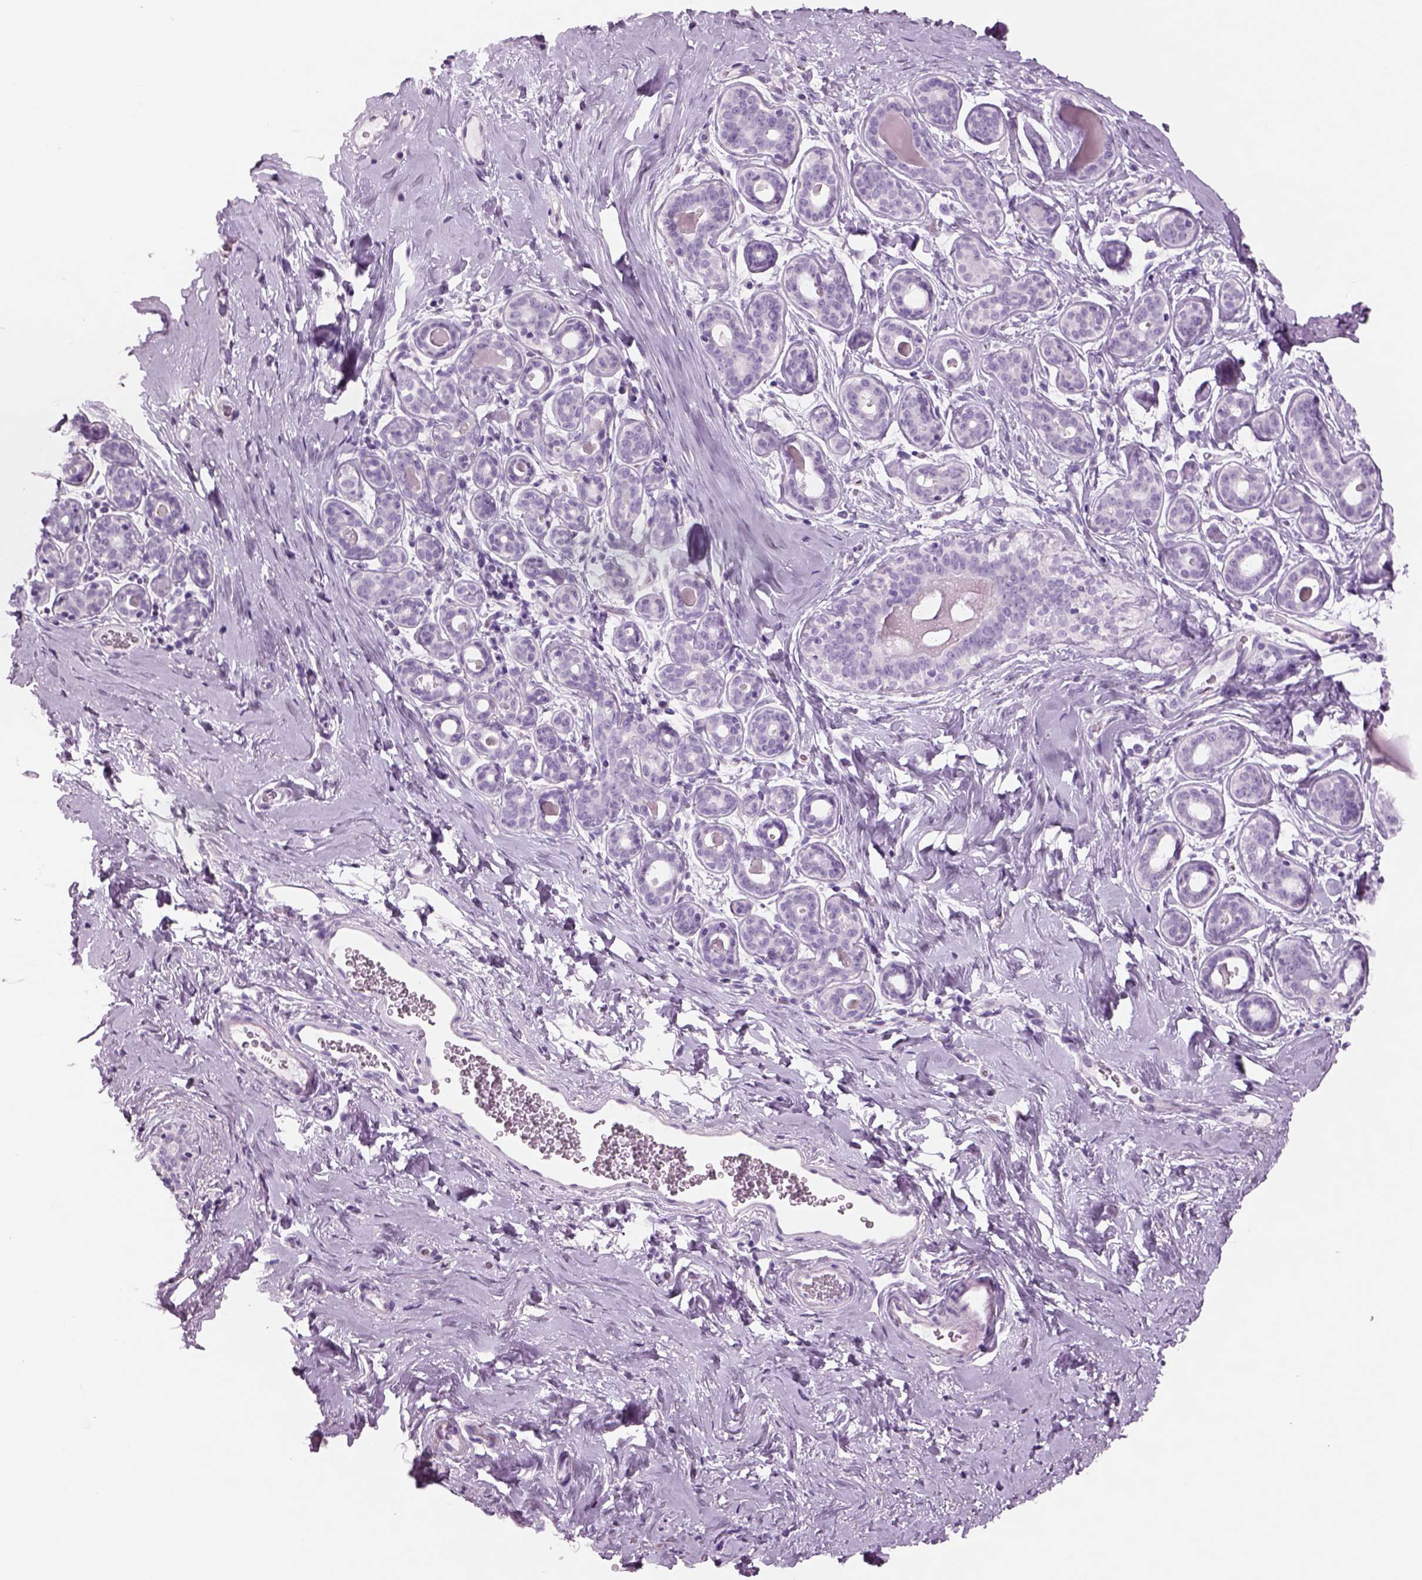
{"staining": {"intensity": "negative", "quantity": "none", "location": "none"}, "tissue": "breast", "cell_type": "Adipocytes", "image_type": "normal", "snomed": [{"axis": "morphology", "description": "Normal tissue, NOS"}, {"axis": "topography", "description": "Skin"}, {"axis": "topography", "description": "Breast"}], "caption": "IHC micrograph of unremarkable human breast stained for a protein (brown), which demonstrates no expression in adipocytes.", "gene": "RHO", "patient": {"sex": "female", "age": 43}}